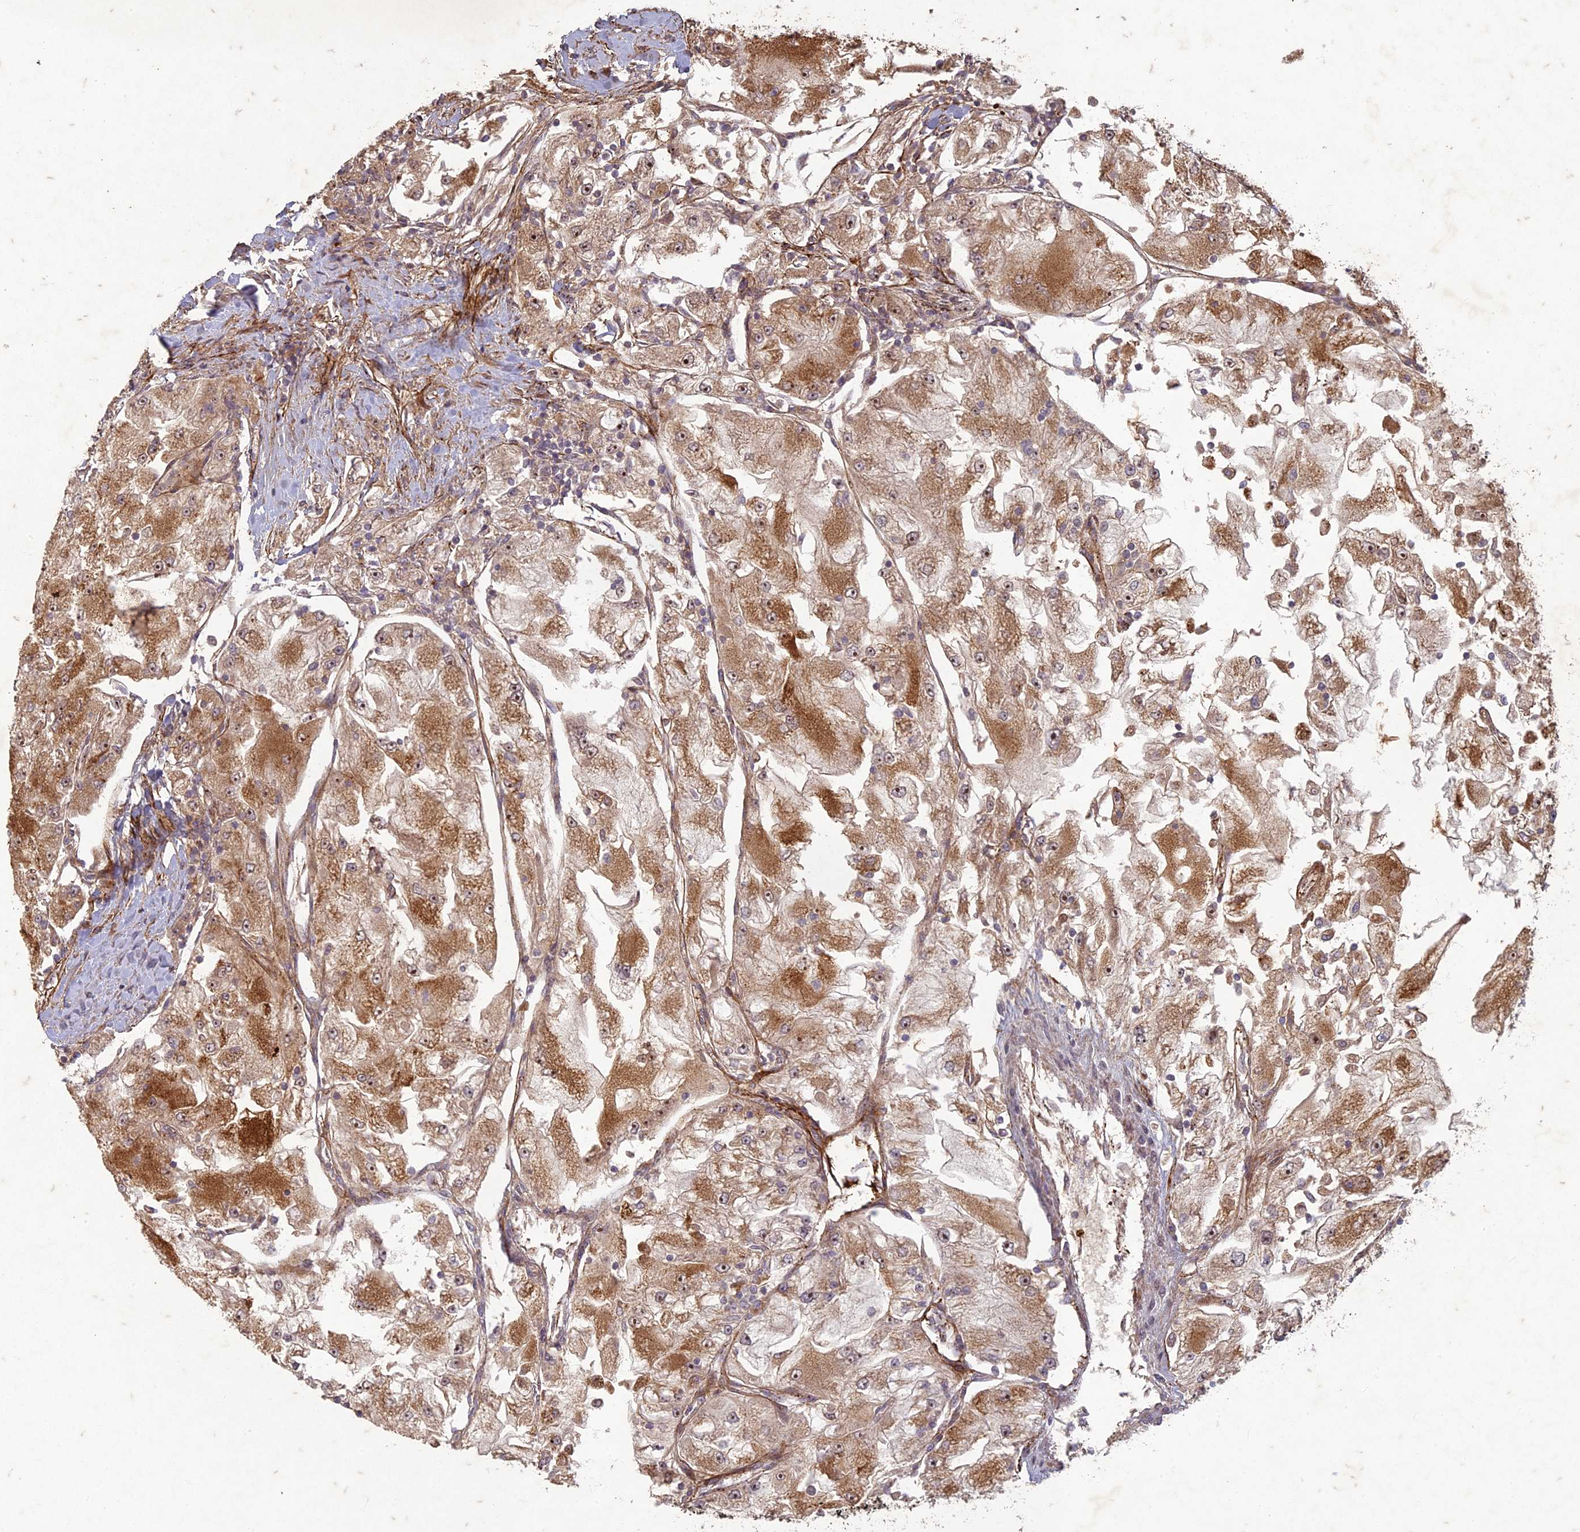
{"staining": {"intensity": "strong", "quantity": ">75%", "location": "cytoplasmic/membranous,nuclear"}, "tissue": "renal cancer", "cell_type": "Tumor cells", "image_type": "cancer", "snomed": [{"axis": "morphology", "description": "Adenocarcinoma, NOS"}, {"axis": "topography", "description": "Kidney"}], "caption": "This is a micrograph of immunohistochemistry staining of renal cancer (adenocarcinoma), which shows strong positivity in the cytoplasmic/membranous and nuclear of tumor cells.", "gene": "TCF25", "patient": {"sex": "female", "age": 72}}